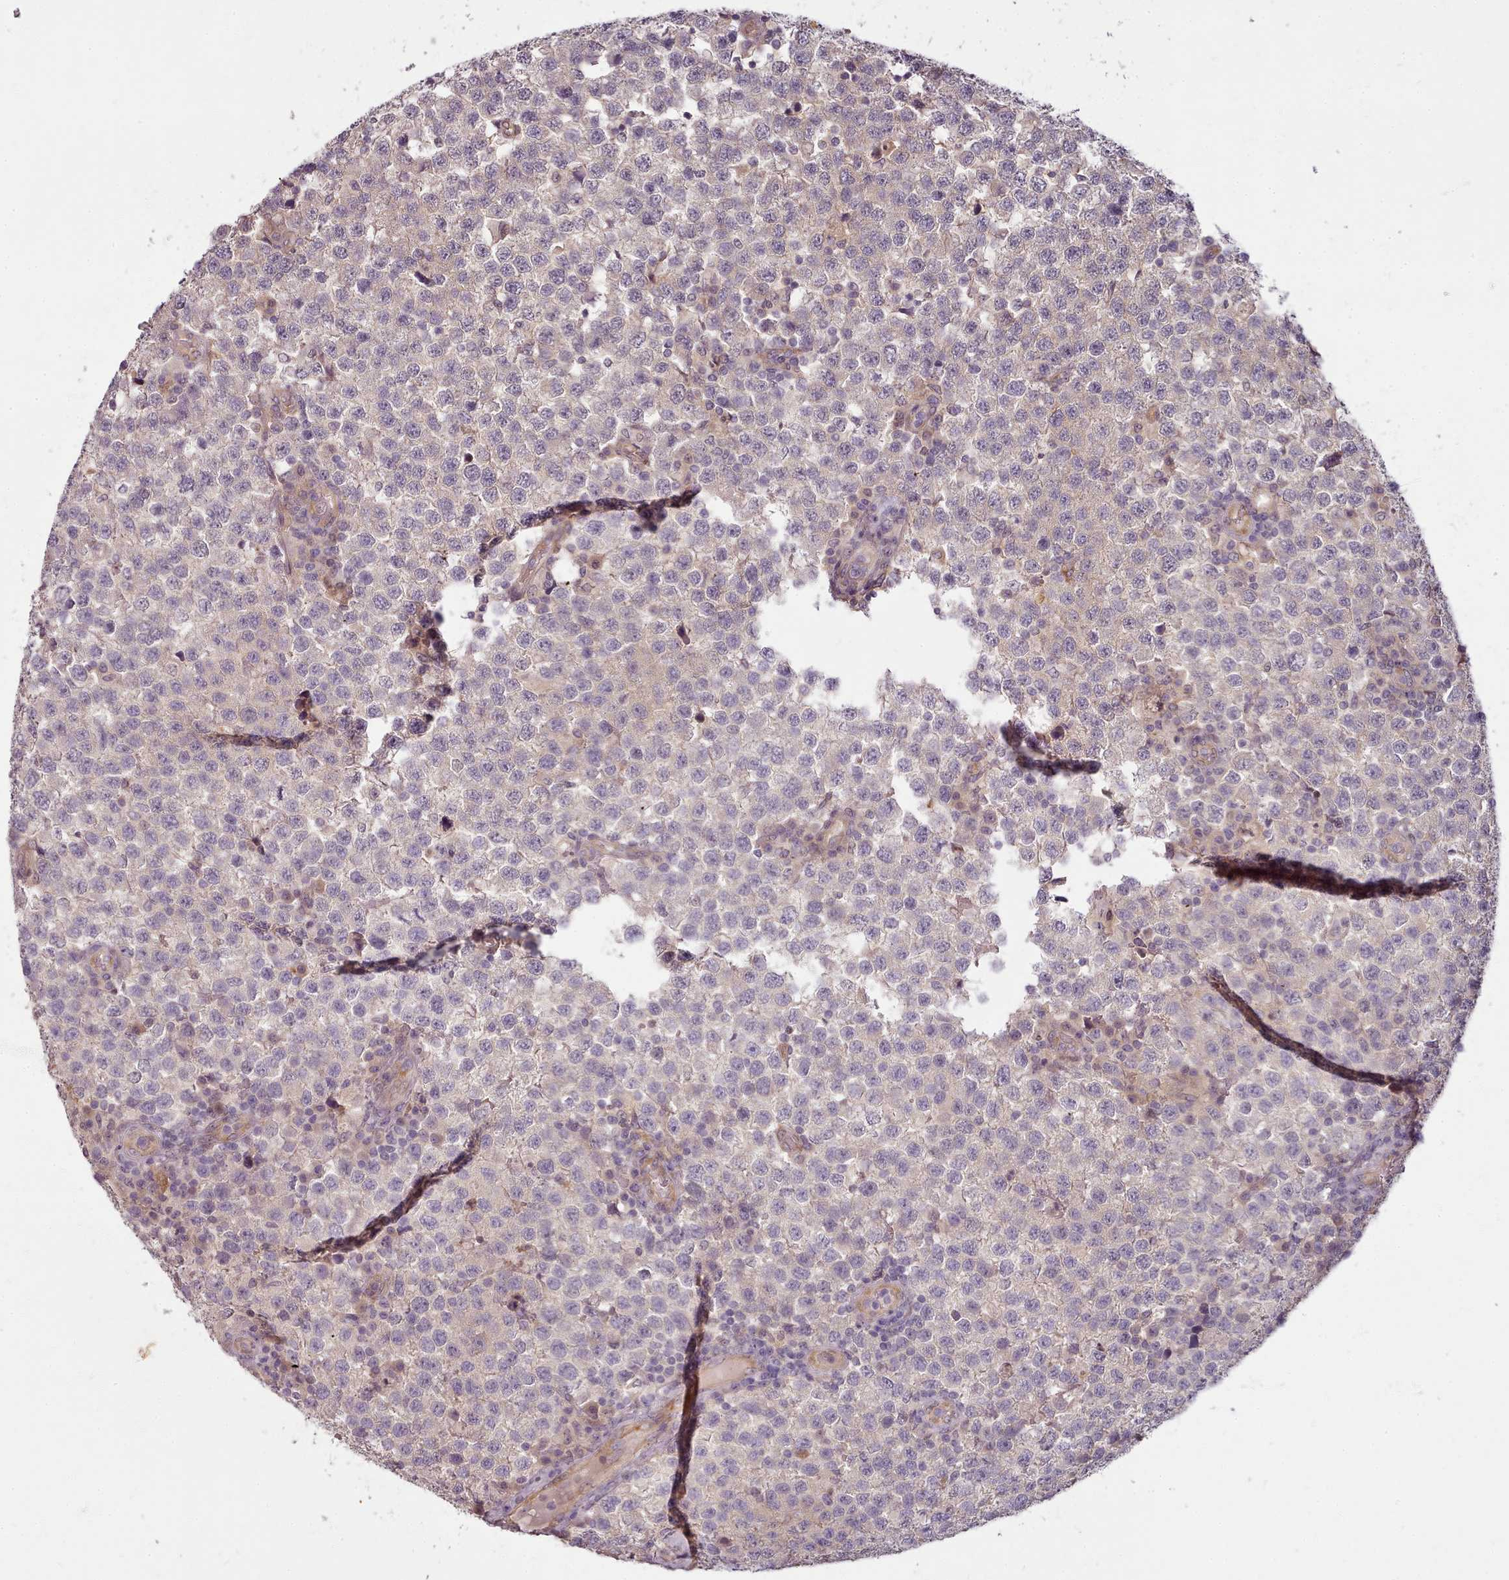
{"staining": {"intensity": "negative", "quantity": "none", "location": "none"}, "tissue": "testis cancer", "cell_type": "Tumor cells", "image_type": "cancer", "snomed": [{"axis": "morphology", "description": "Seminoma, NOS"}, {"axis": "topography", "description": "Testis"}], "caption": "Human testis cancer stained for a protein using IHC shows no expression in tumor cells.", "gene": "C1QTNF5", "patient": {"sex": "male", "age": 34}}